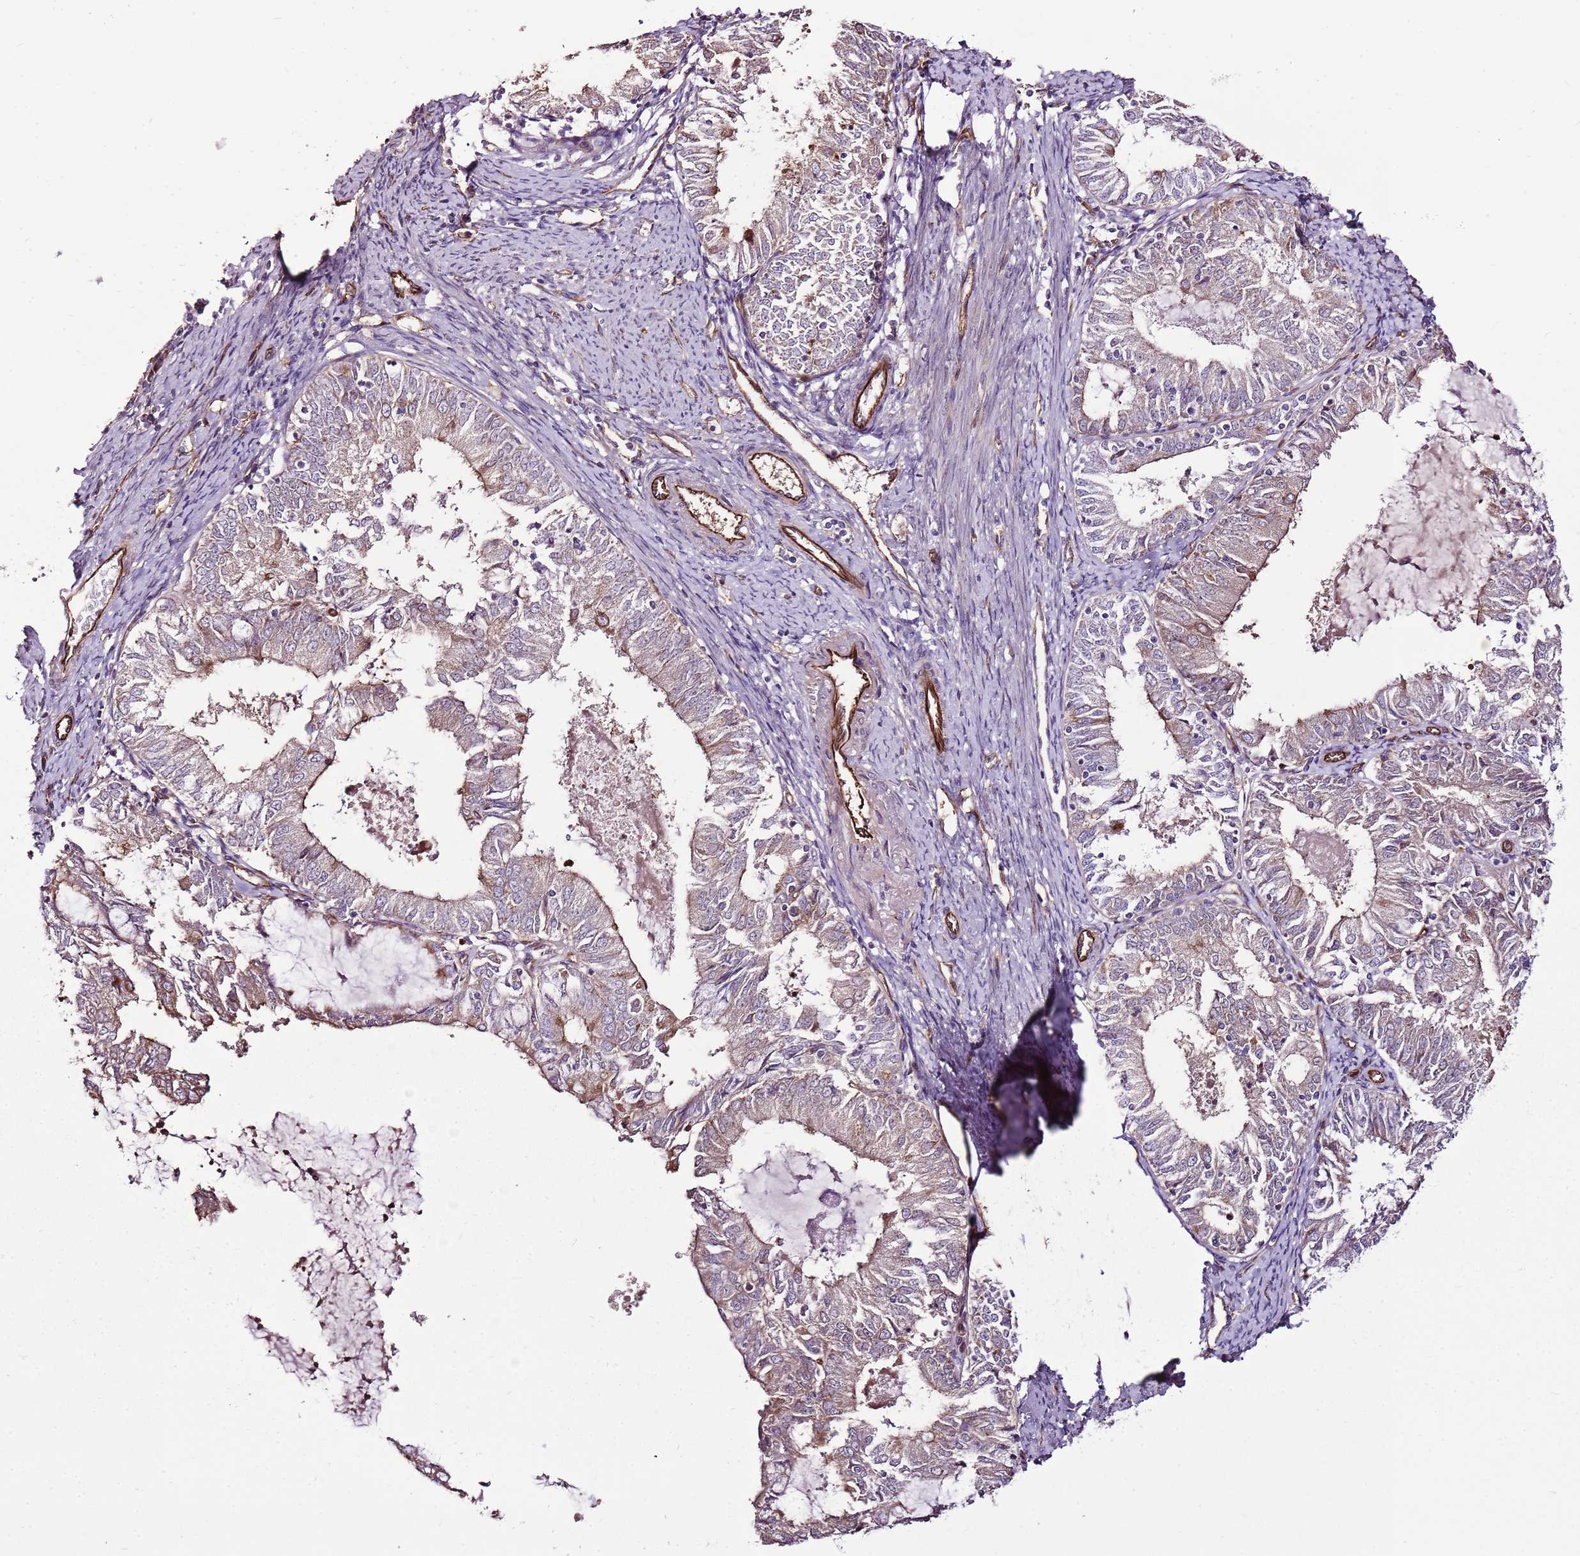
{"staining": {"intensity": "moderate", "quantity": "25%-75%", "location": "cytoplasmic/membranous"}, "tissue": "endometrial cancer", "cell_type": "Tumor cells", "image_type": "cancer", "snomed": [{"axis": "morphology", "description": "Adenocarcinoma, NOS"}, {"axis": "topography", "description": "Endometrium"}], "caption": "Immunohistochemistry micrograph of neoplastic tissue: endometrial cancer (adenocarcinoma) stained using immunohistochemistry shows medium levels of moderate protein expression localized specifically in the cytoplasmic/membranous of tumor cells, appearing as a cytoplasmic/membranous brown color.", "gene": "ZNF827", "patient": {"sex": "female", "age": 57}}